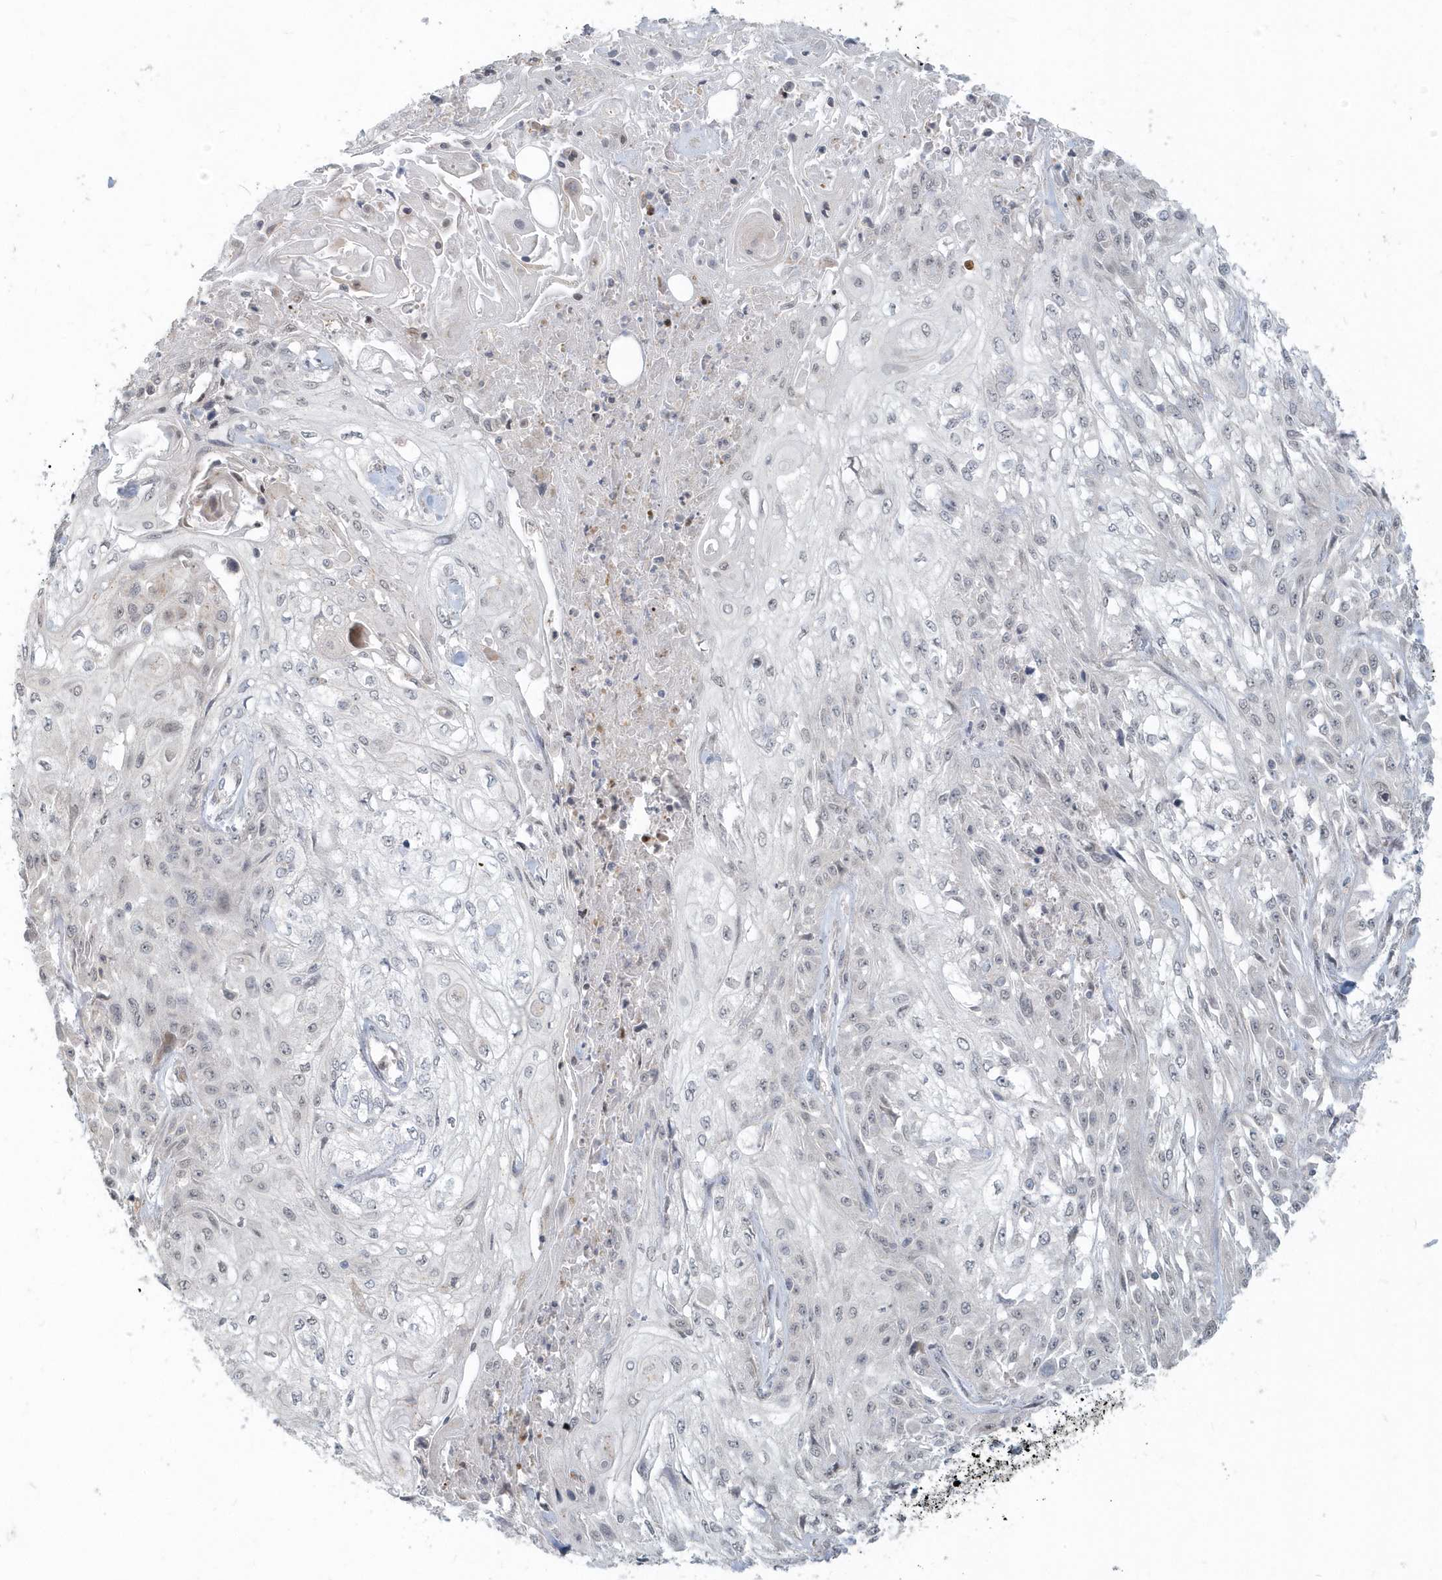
{"staining": {"intensity": "negative", "quantity": "none", "location": "none"}, "tissue": "skin cancer", "cell_type": "Tumor cells", "image_type": "cancer", "snomed": [{"axis": "morphology", "description": "Squamous cell carcinoma, NOS"}, {"axis": "morphology", "description": "Squamous cell carcinoma, metastatic, NOS"}, {"axis": "topography", "description": "Skin"}, {"axis": "topography", "description": "Lymph node"}], "caption": "Immunohistochemistry (IHC) image of human skin cancer (metastatic squamous cell carcinoma) stained for a protein (brown), which shows no positivity in tumor cells.", "gene": "NAPB", "patient": {"sex": "male", "age": 75}}